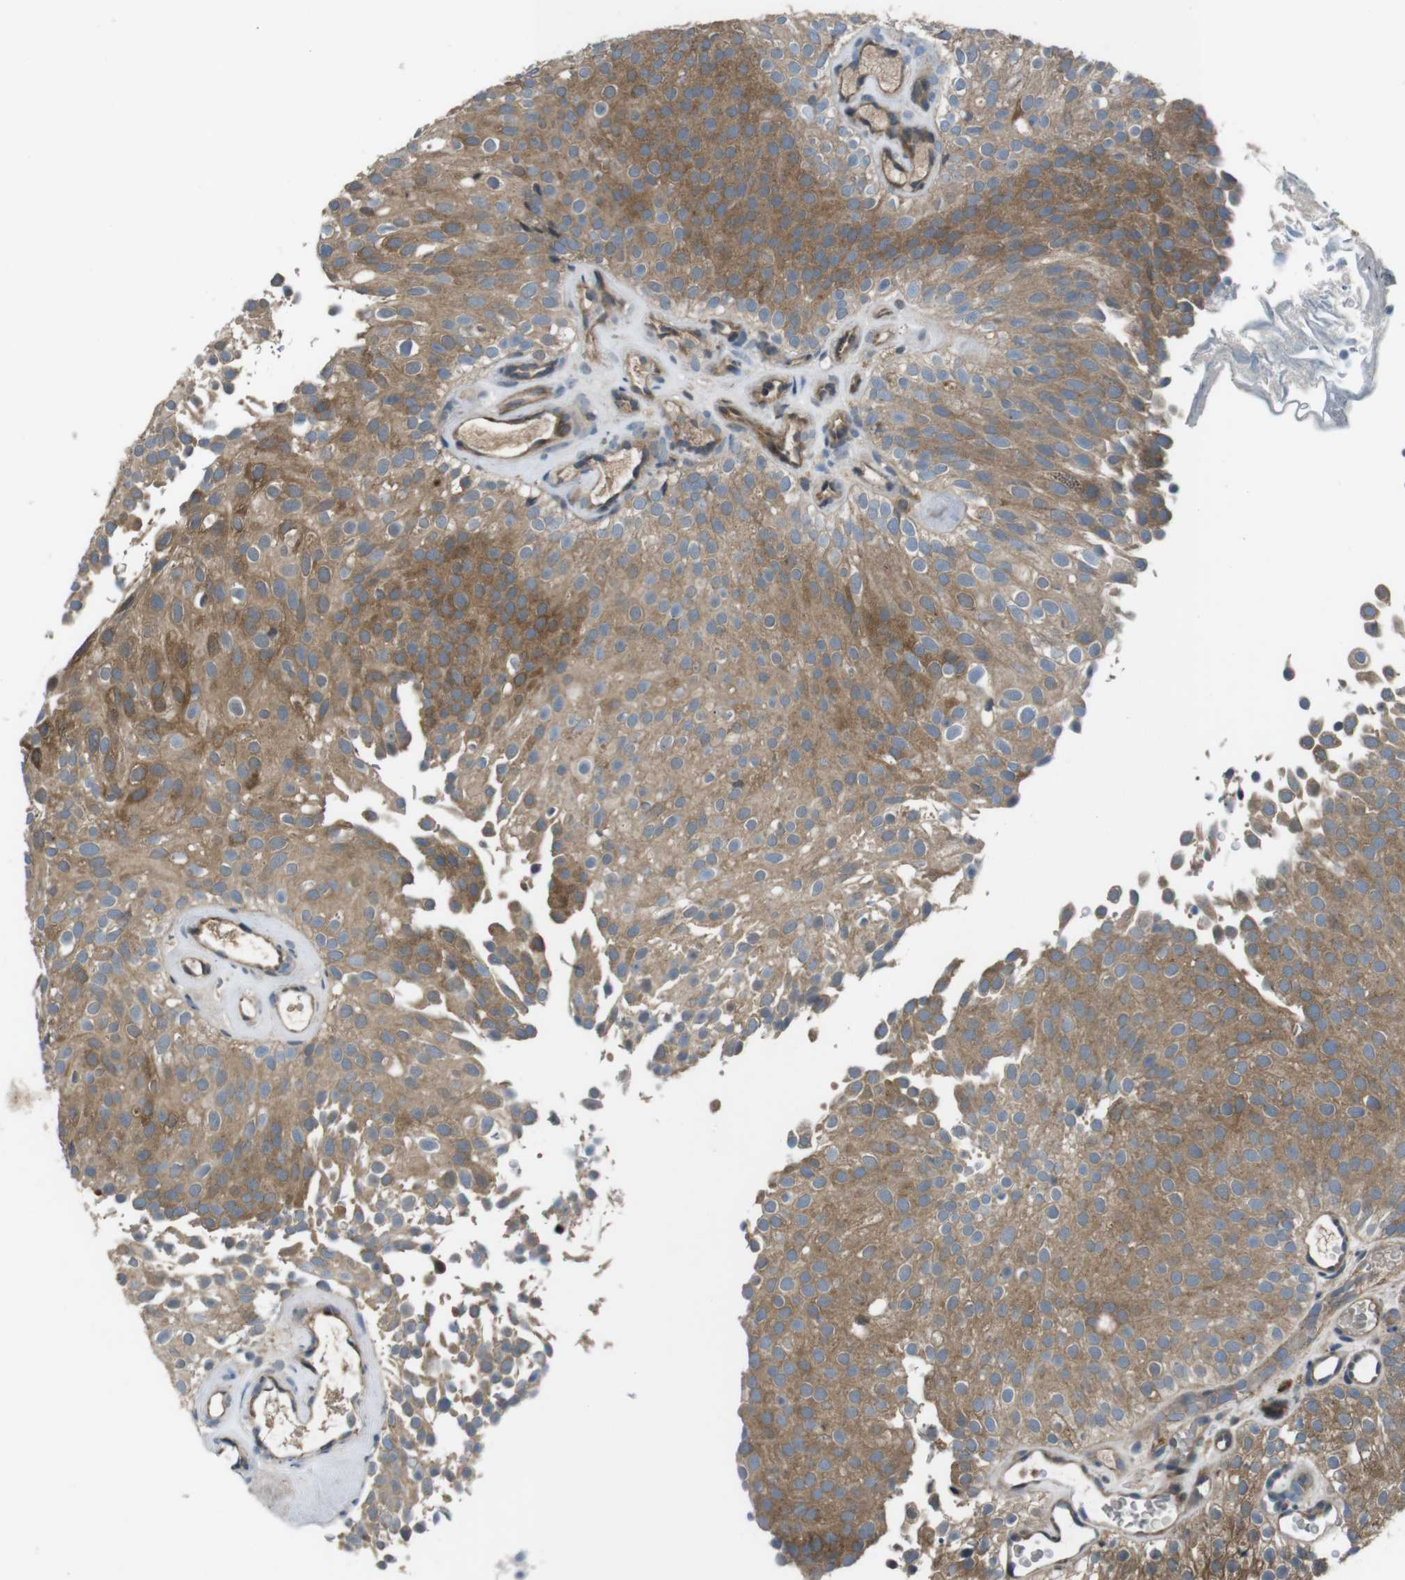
{"staining": {"intensity": "moderate", "quantity": ">75%", "location": "cytoplasmic/membranous"}, "tissue": "urothelial cancer", "cell_type": "Tumor cells", "image_type": "cancer", "snomed": [{"axis": "morphology", "description": "Urothelial carcinoma, Low grade"}, {"axis": "topography", "description": "Urinary bladder"}], "caption": "A brown stain highlights moderate cytoplasmic/membranous positivity of a protein in human urothelial cancer tumor cells. (DAB (3,3'-diaminobenzidine) IHC, brown staining for protein, blue staining for nuclei).", "gene": "SLC22A23", "patient": {"sex": "male", "age": 78}}